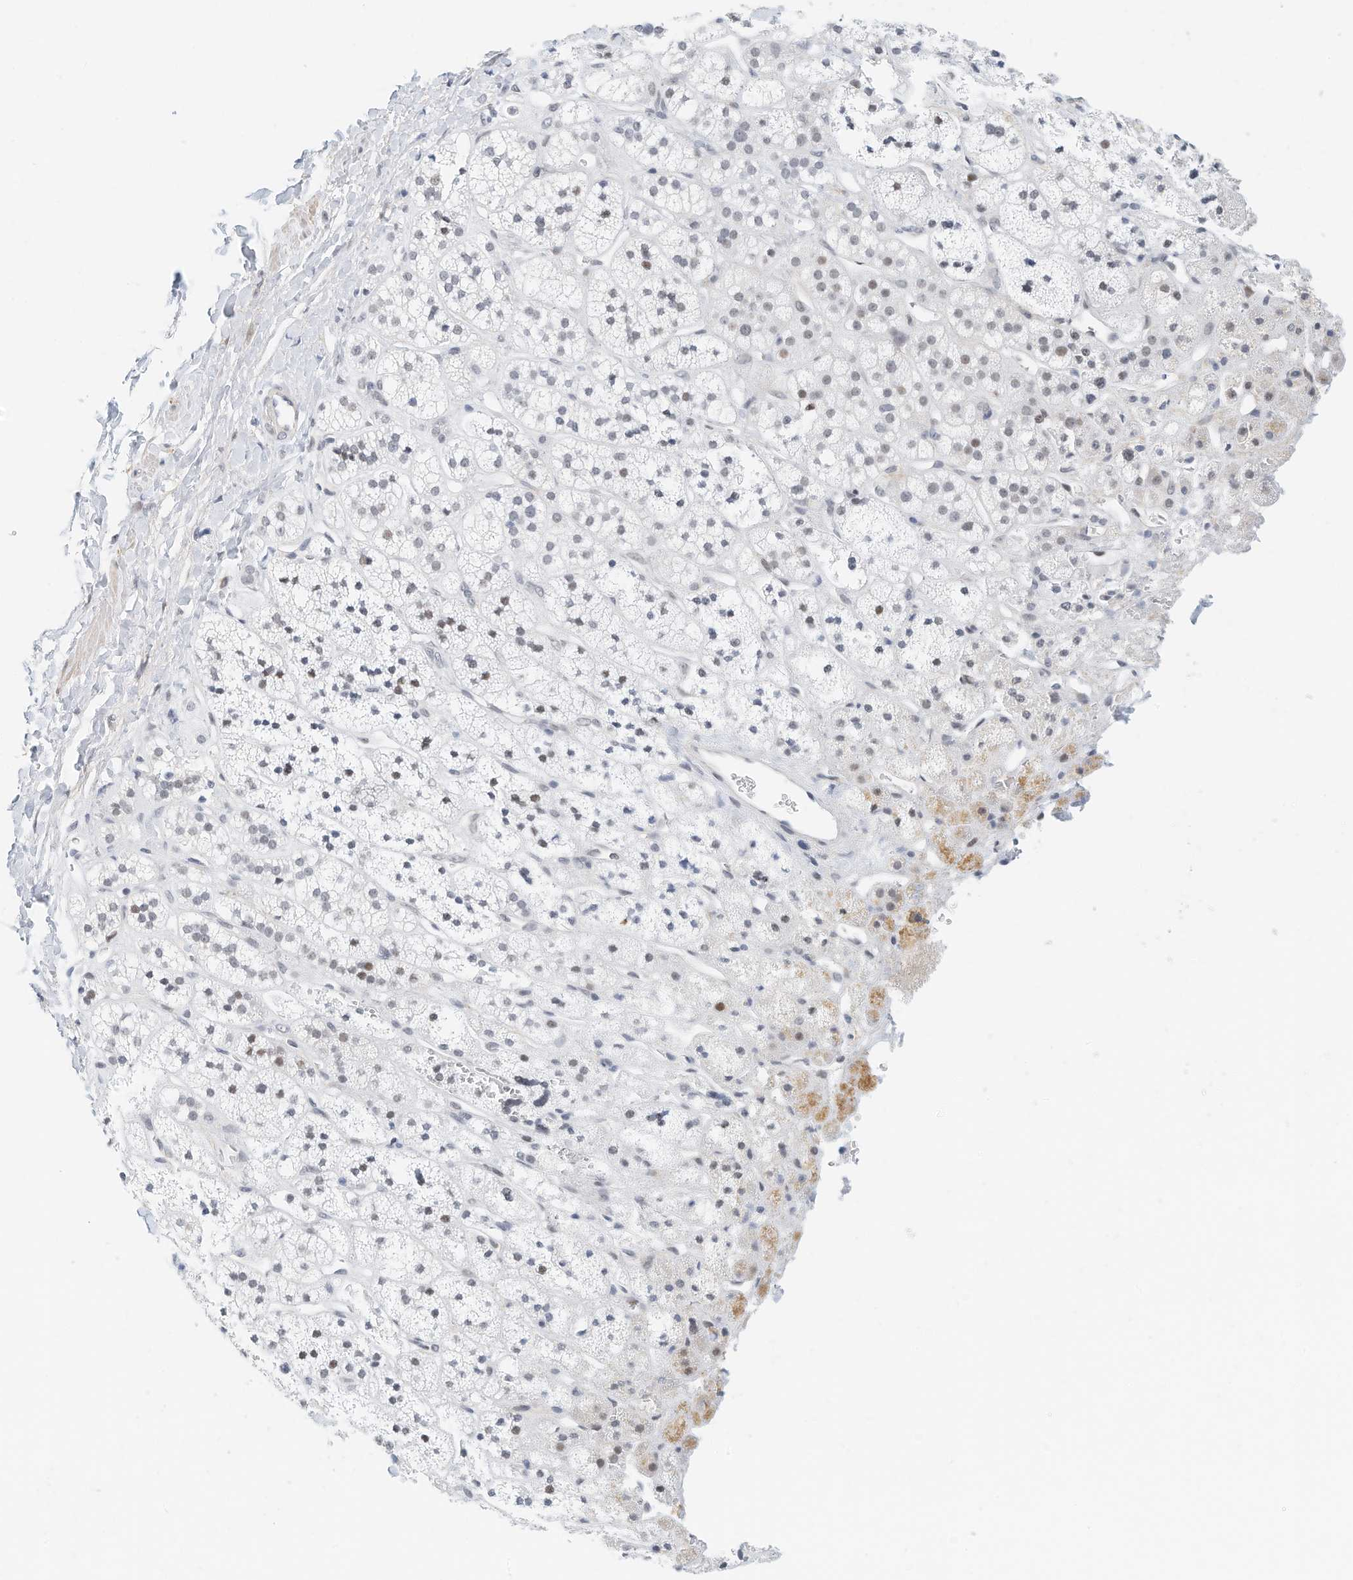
{"staining": {"intensity": "weak", "quantity": "<25%", "location": "cytoplasmic/membranous,nuclear"}, "tissue": "adrenal gland", "cell_type": "Glandular cells", "image_type": "normal", "snomed": [{"axis": "morphology", "description": "Normal tissue, NOS"}, {"axis": "topography", "description": "Adrenal gland"}], "caption": "This micrograph is of benign adrenal gland stained with IHC to label a protein in brown with the nuclei are counter-stained blue. There is no staining in glandular cells. (DAB immunohistochemistry (IHC) visualized using brightfield microscopy, high magnification).", "gene": "ARHGAP28", "patient": {"sex": "male", "age": 56}}